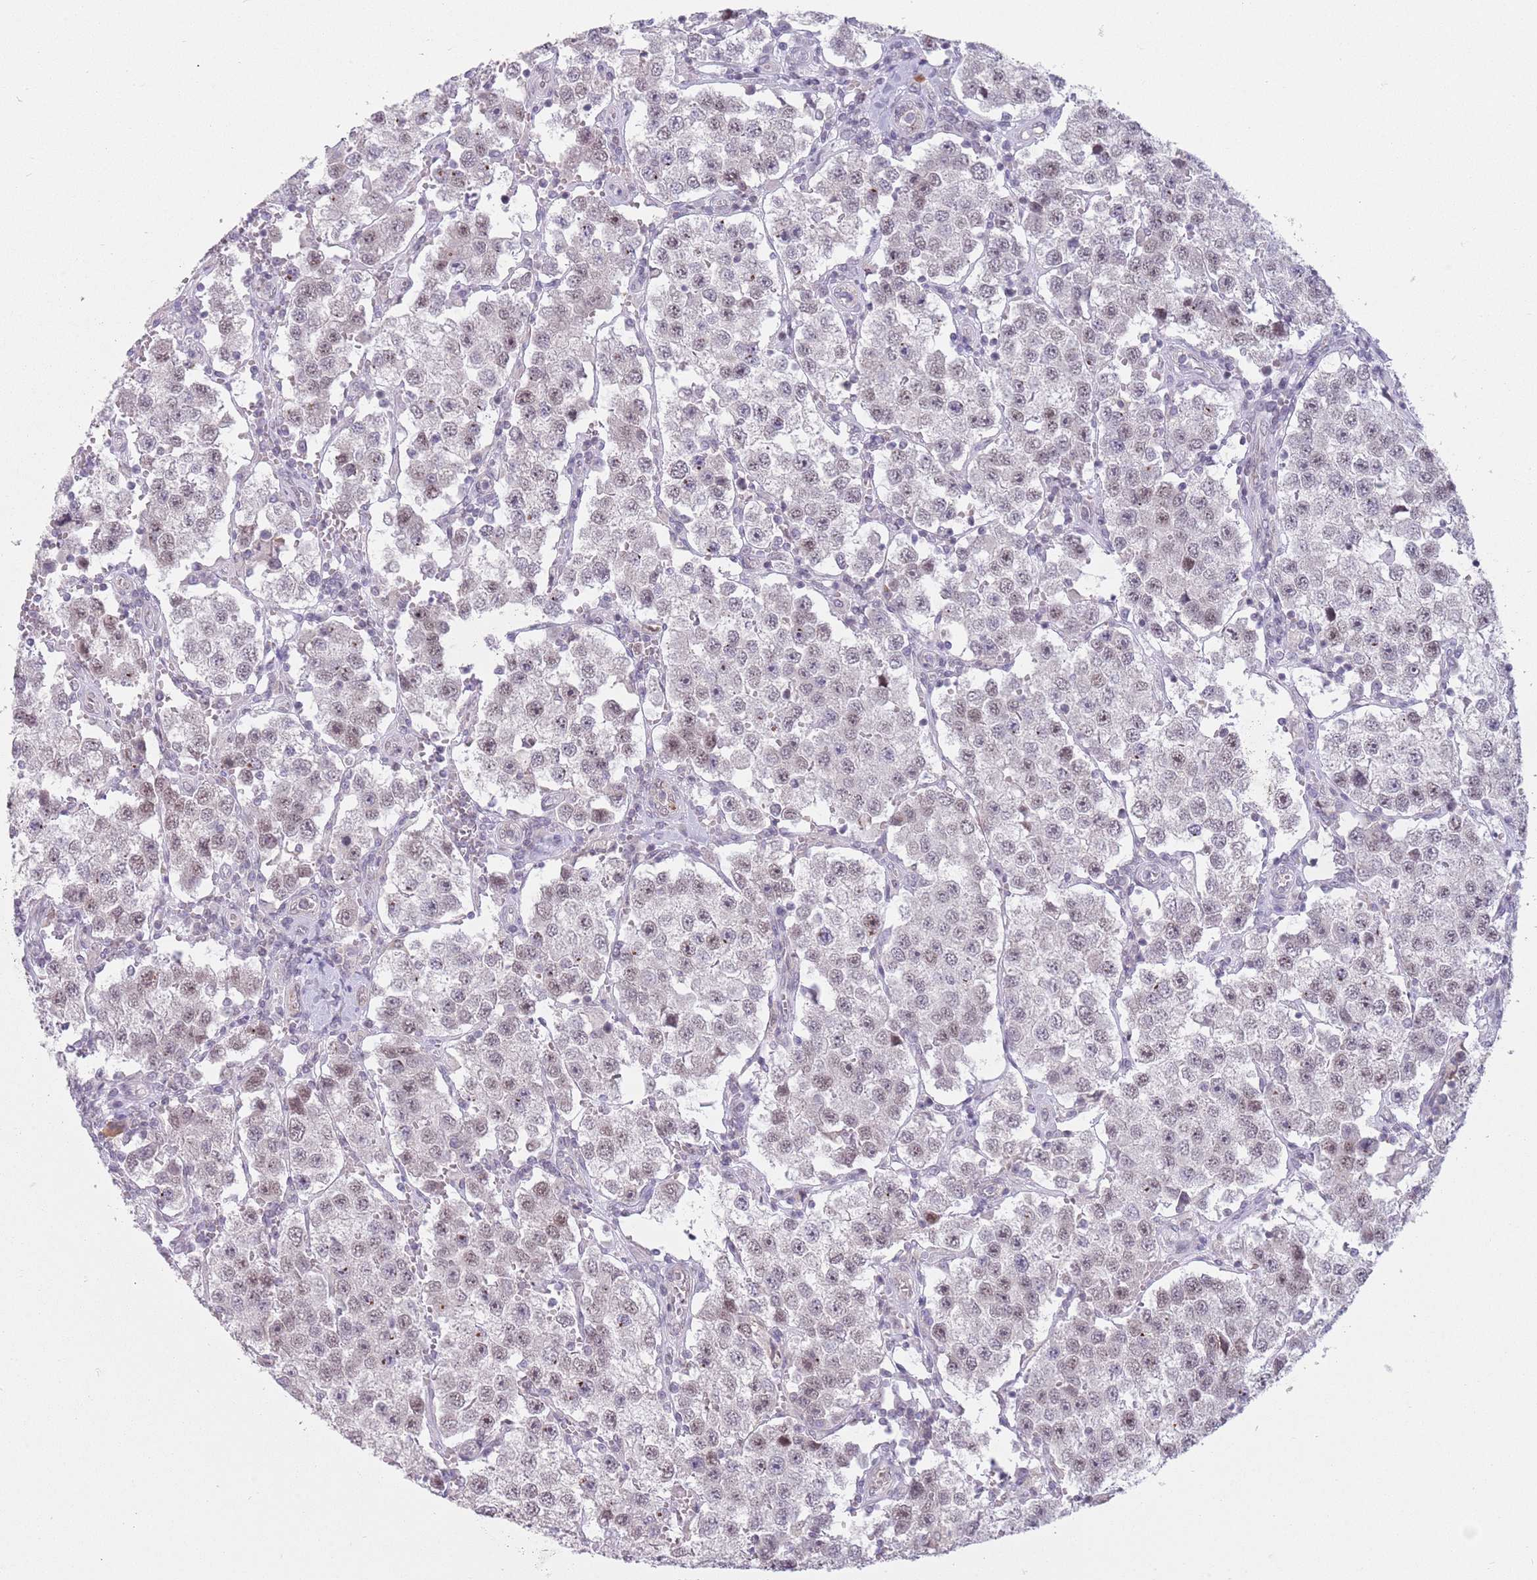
{"staining": {"intensity": "weak", "quantity": "25%-75%", "location": "nuclear"}, "tissue": "testis cancer", "cell_type": "Tumor cells", "image_type": "cancer", "snomed": [{"axis": "morphology", "description": "Seminoma, NOS"}, {"axis": "topography", "description": "Testis"}], "caption": "Seminoma (testis) tissue shows weak nuclear positivity in about 25%-75% of tumor cells, visualized by immunohistochemistry. The staining is performed using DAB (3,3'-diaminobenzidine) brown chromogen to label protein expression. The nuclei are counter-stained blue using hematoxylin.", "gene": "ZNF574", "patient": {"sex": "male", "age": 37}}